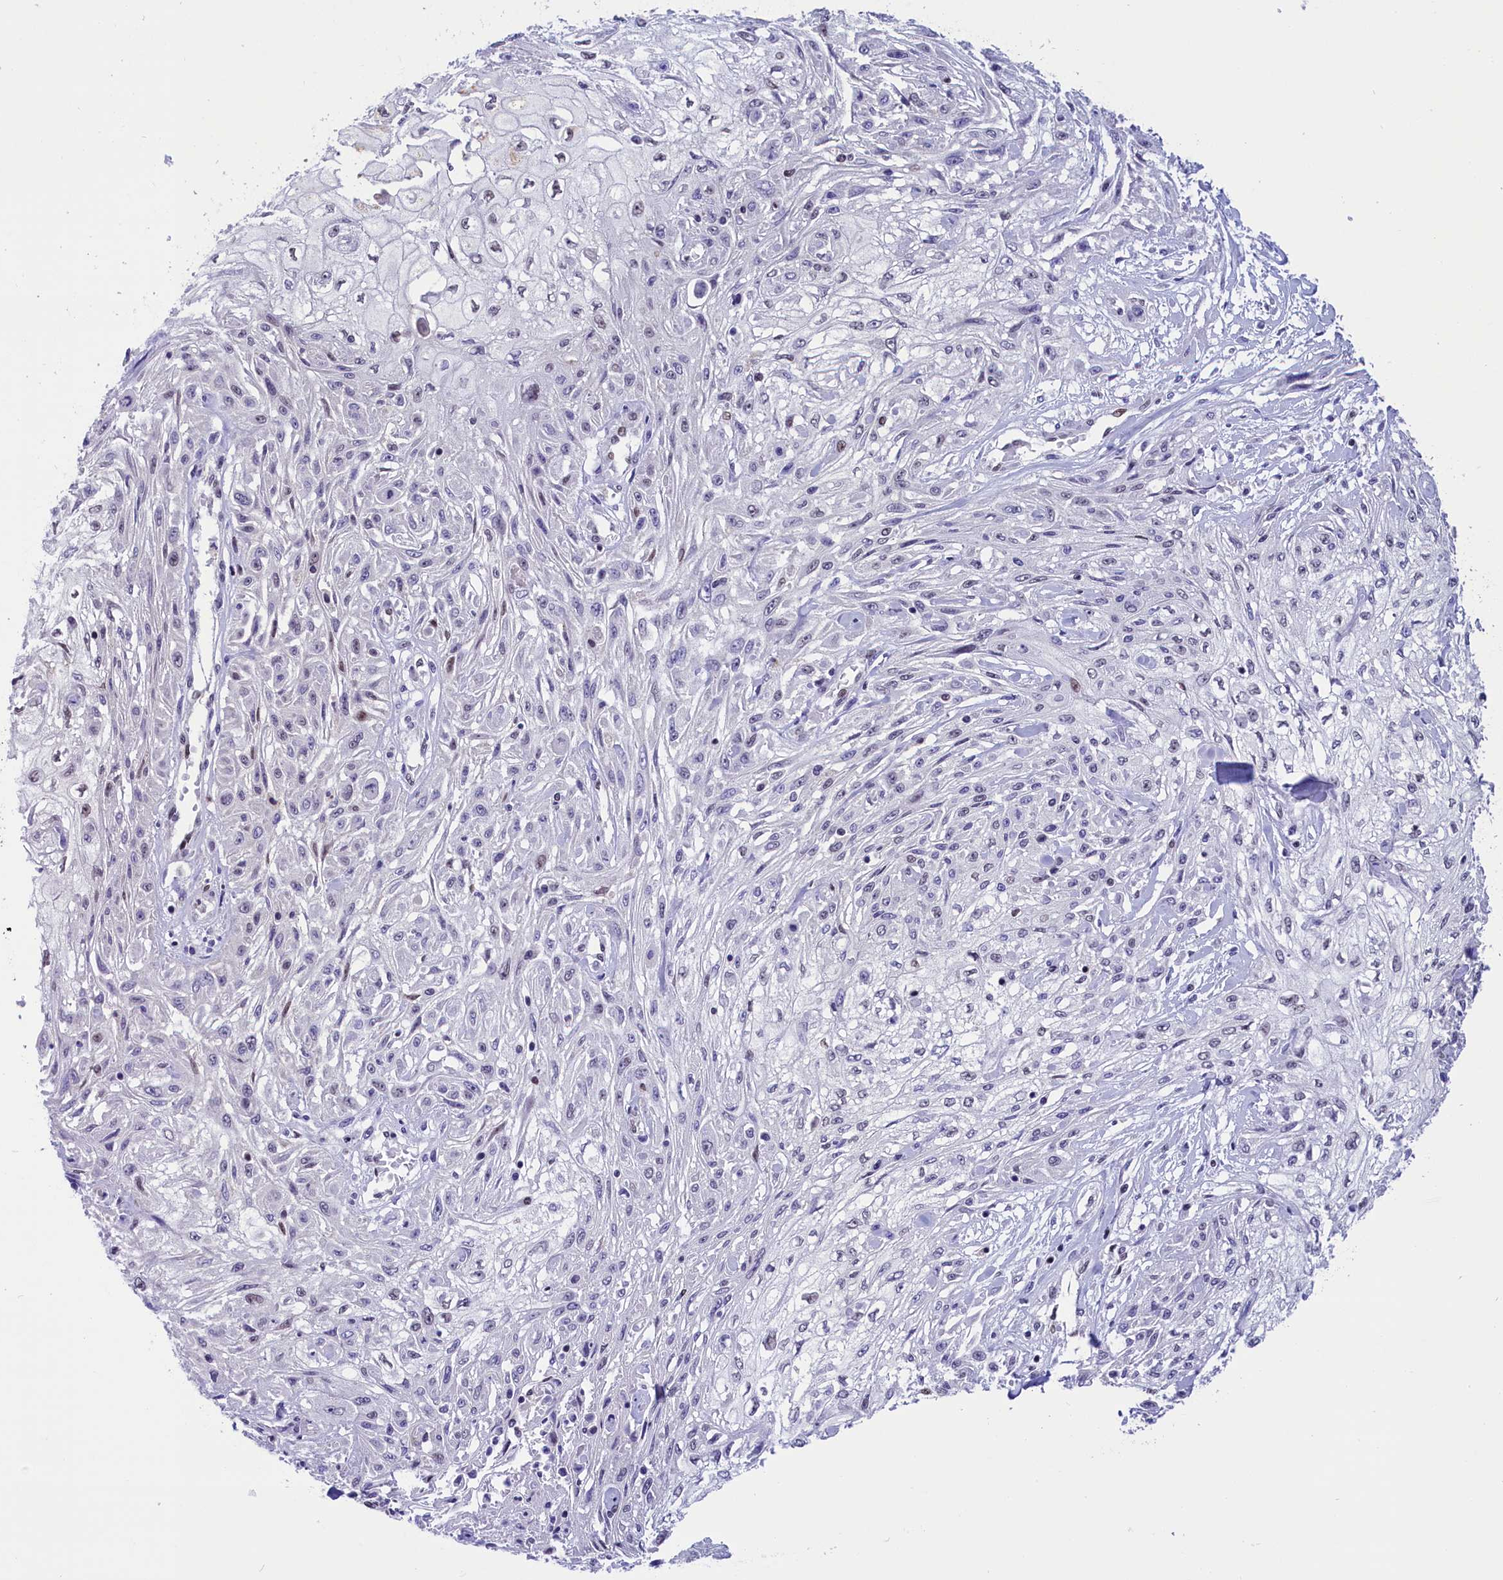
{"staining": {"intensity": "negative", "quantity": "none", "location": "none"}, "tissue": "skin cancer", "cell_type": "Tumor cells", "image_type": "cancer", "snomed": [{"axis": "morphology", "description": "Squamous cell carcinoma, NOS"}, {"axis": "morphology", "description": "Squamous cell carcinoma, metastatic, NOS"}, {"axis": "topography", "description": "Skin"}, {"axis": "topography", "description": "Lymph node"}], "caption": "Tumor cells show no significant positivity in metastatic squamous cell carcinoma (skin).", "gene": "CDYL2", "patient": {"sex": "male", "age": 75}}